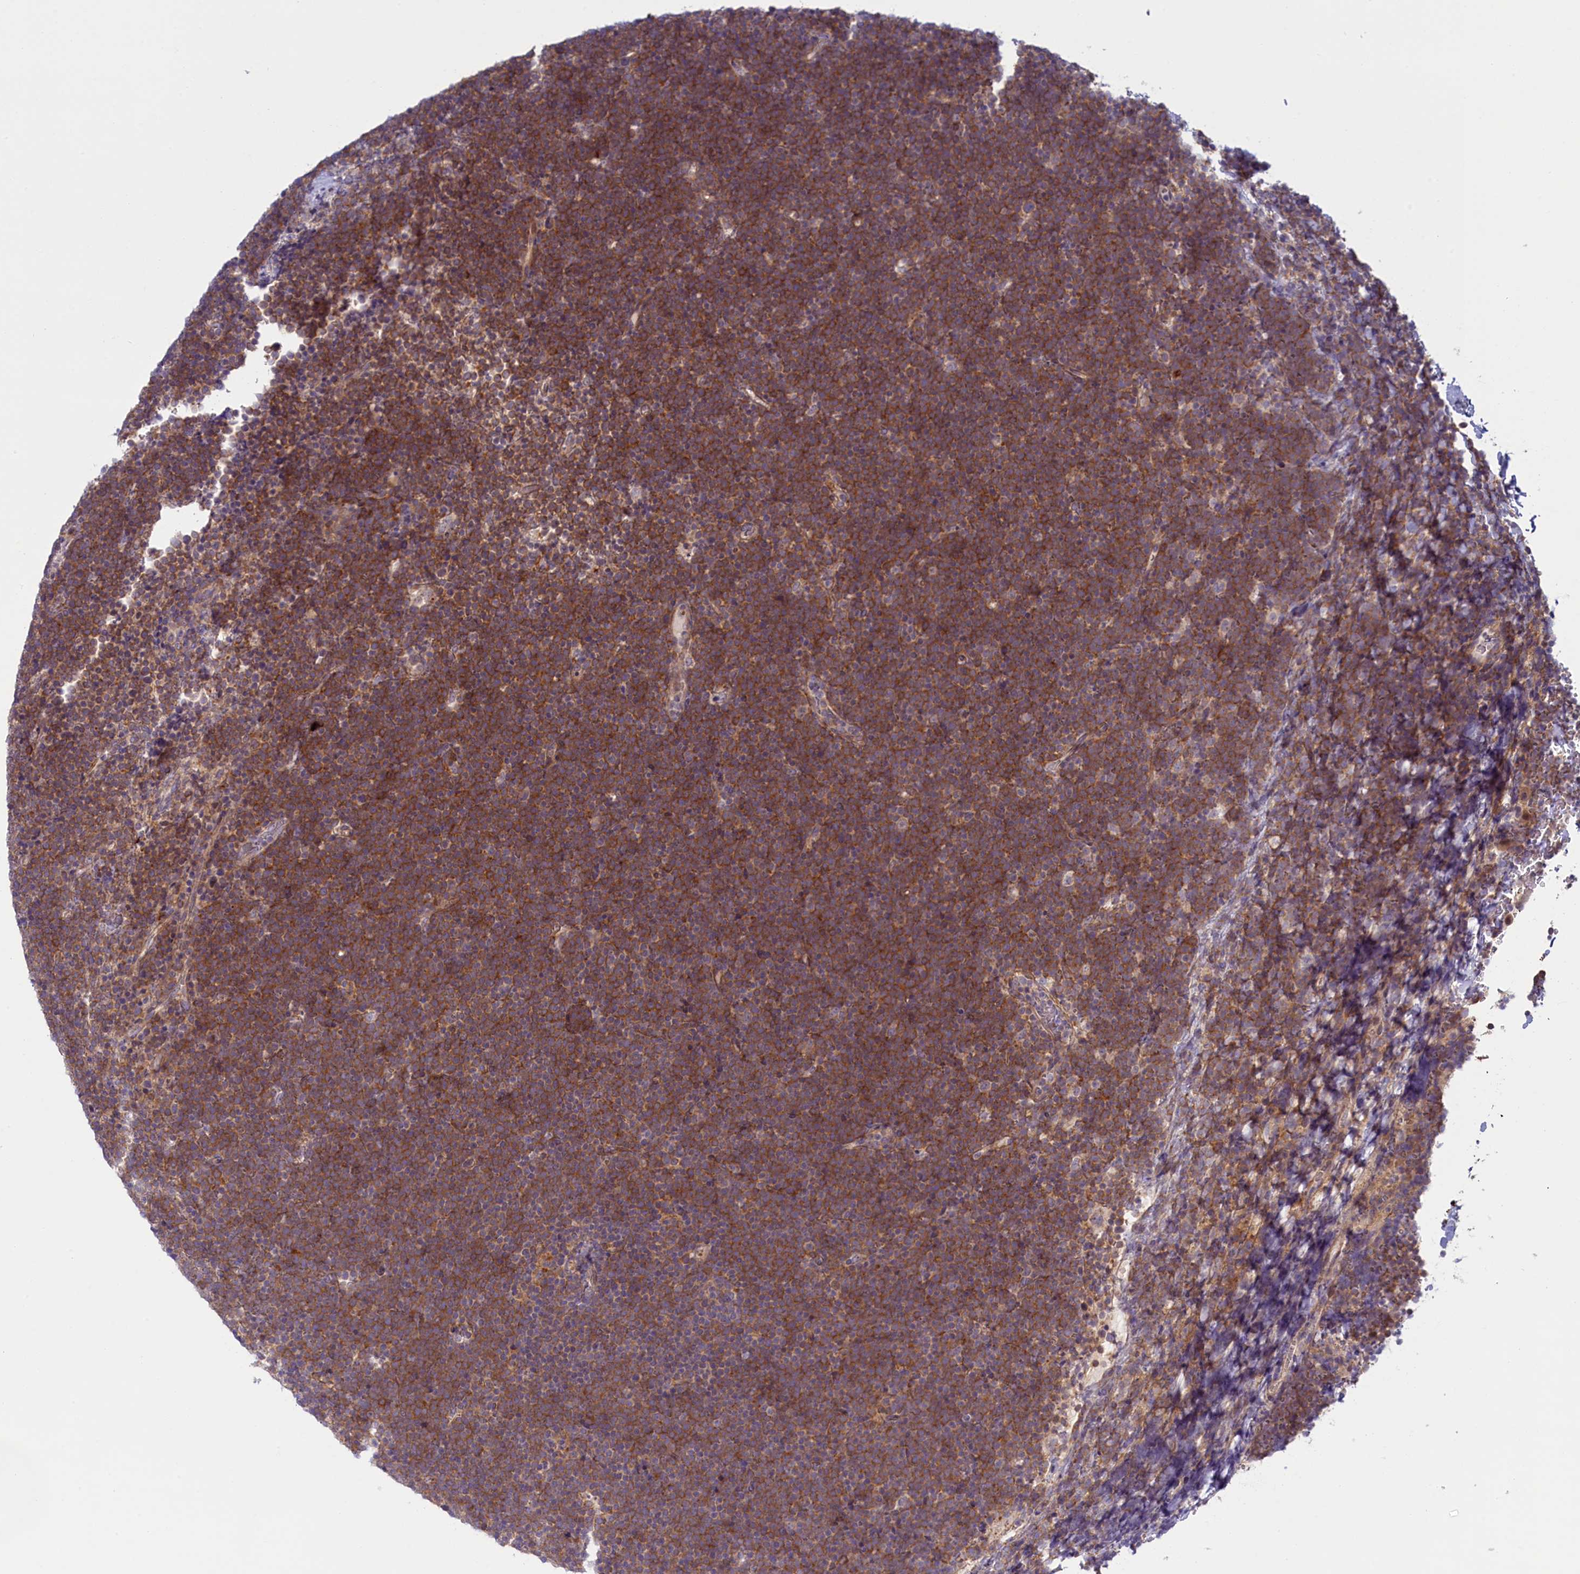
{"staining": {"intensity": "moderate", "quantity": ">75%", "location": "cytoplasmic/membranous"}, "tissue": "lymphoma", "cell_type": "Tumor cells", "image_type": "cancer", "snomed": [{"axis": "morphology", "description": "Malignant lymphoma, non-Hodgkin's type, High grade"}, {"axis": "topography", "description": "Lymph node"}], "caption": "Lymphoma stained for a protein reveals moderate cytoplasmic/membranous positivity in tumor cells.", "gene": "CCL23", "patient": {"sex": "male", "age": 13}}